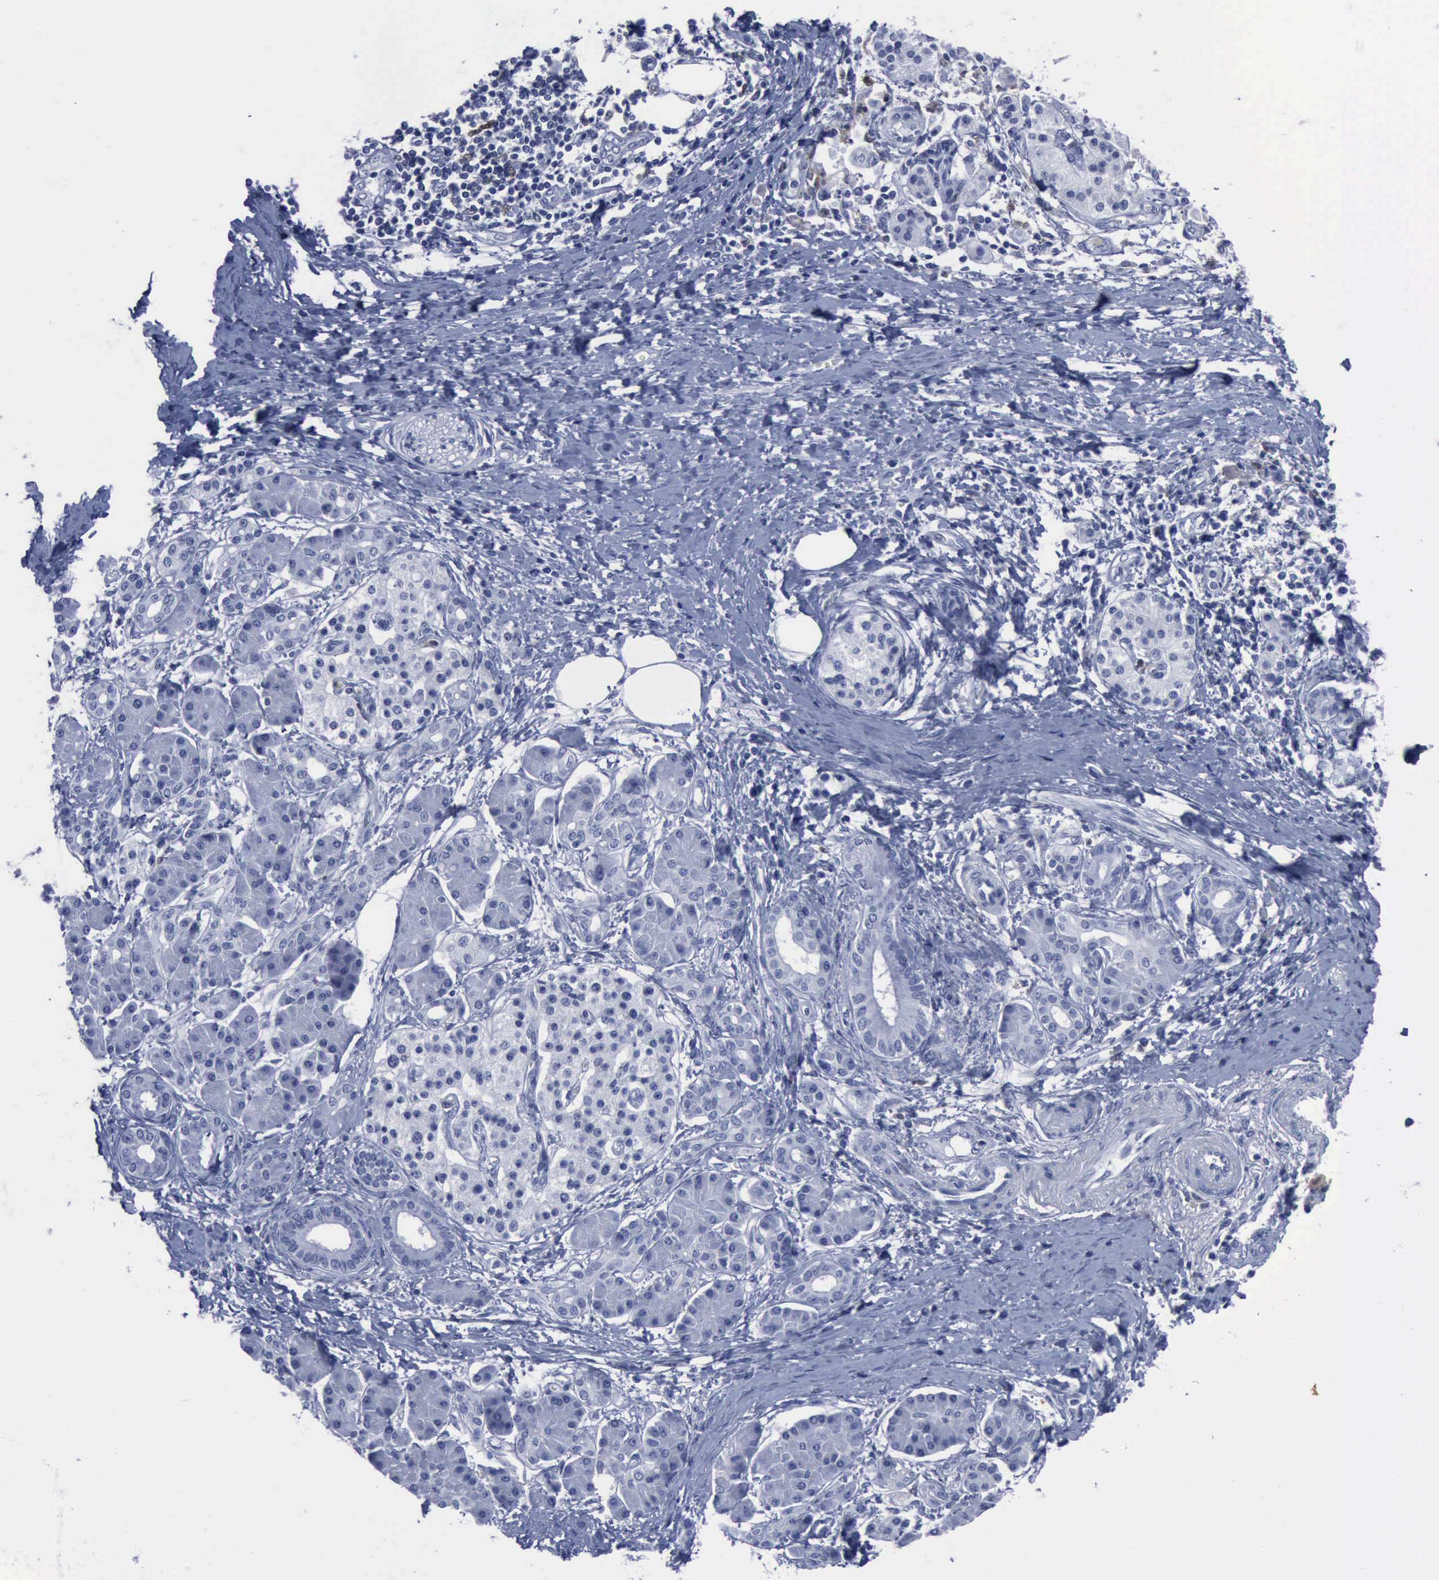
{"staining": {"intensity": "negative", "quantity": "none", "location": "none"}, "tissue": "pancreatic cancer", "cell_type": "Tumor cells", "image_type": "cancer", "snomed": [{"axis": "morphology", "description": "Adenocarcinoma, NOS"}, {"axis": "topography", "description": "Pancreas"}], "caption": "Pancreatic cancer (adenocarcinoma) stained for a protein using IHC exhibits no positivity tumor cells.", "gene": "CSTA", "patient": {"sex": "female", "age": 66}}